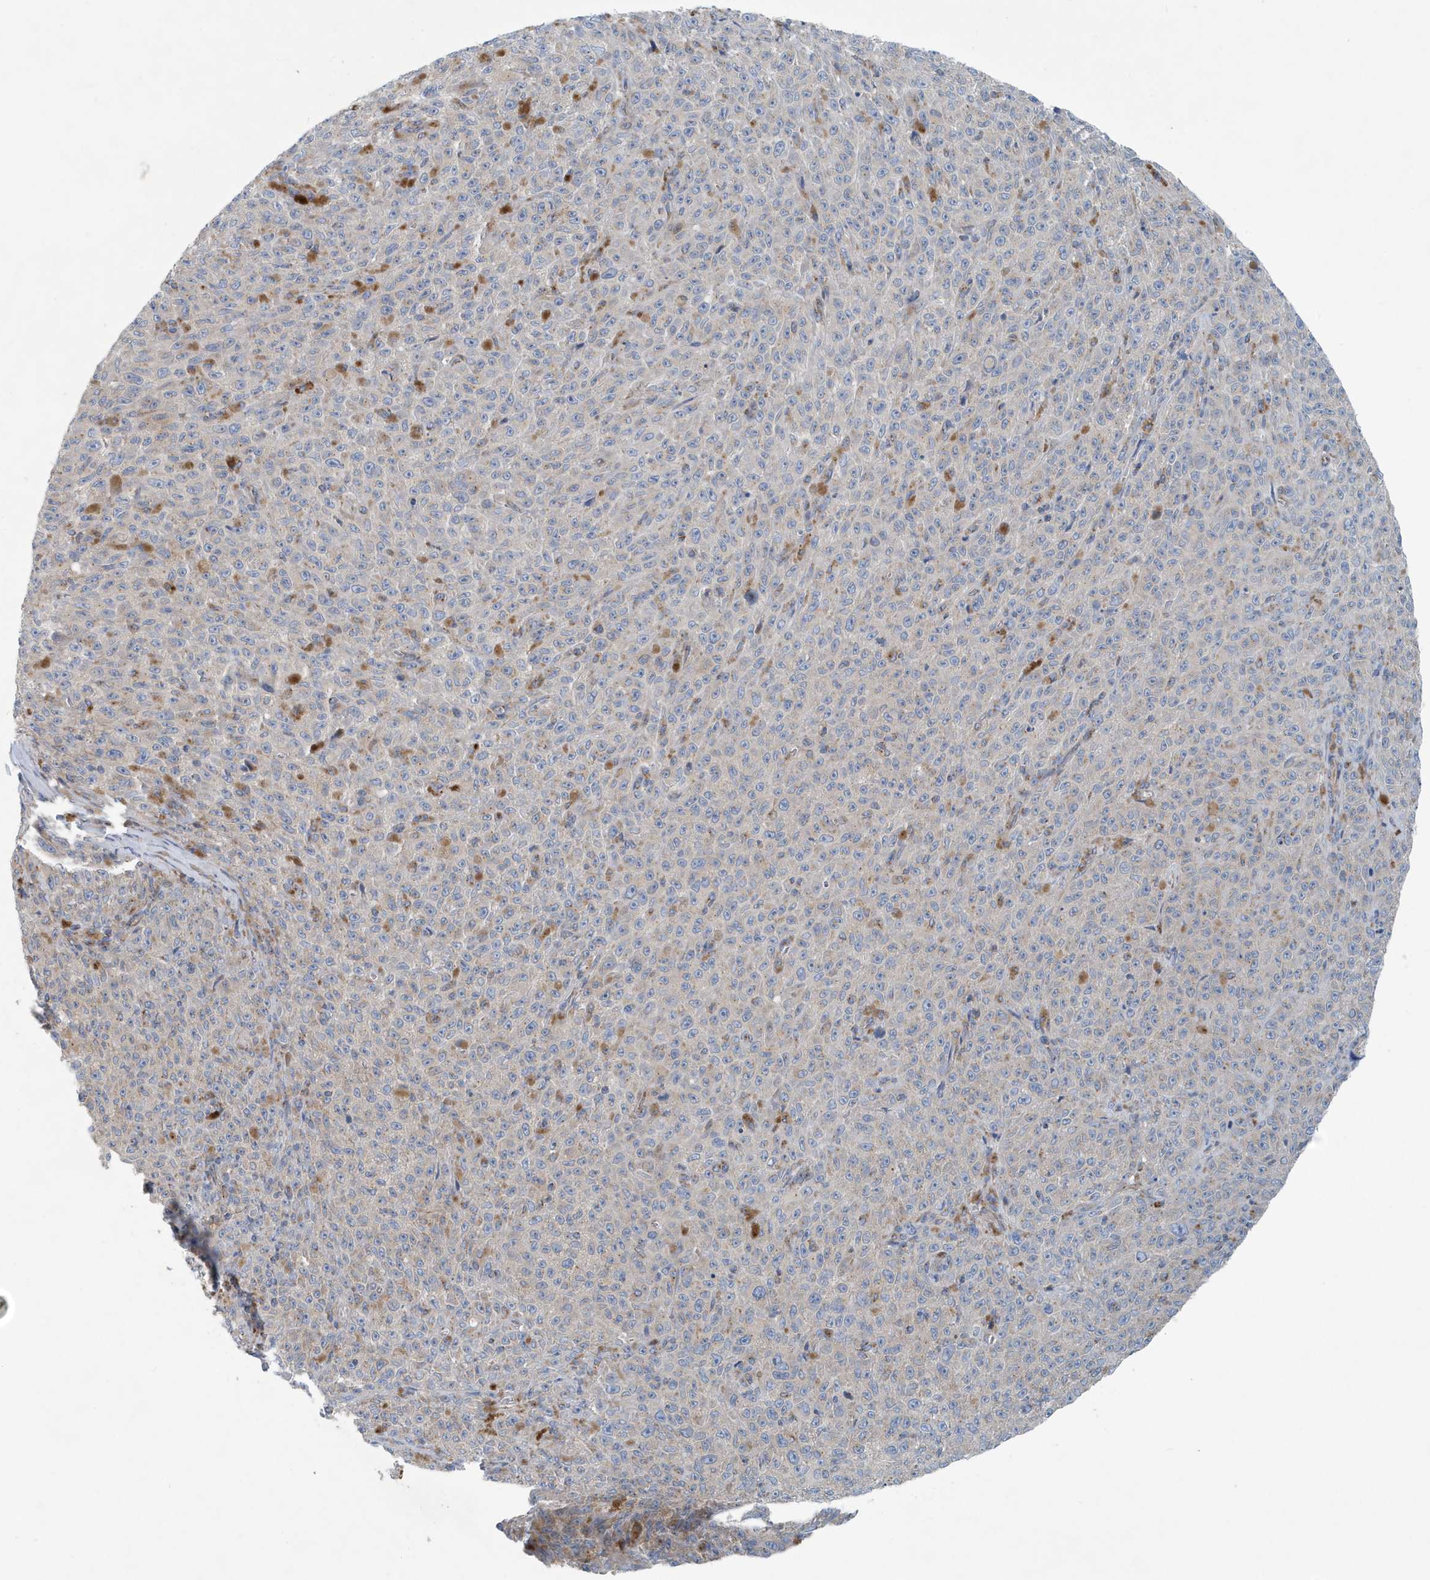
{"staining": {"intensity": "negative", "quantity": "none", "location": "none"}, "tissue": "melanoma", "cell_type": "Tumor cells", "image_type": "cancer", "snomed": [{"axis": "morphology", "description": "Malignant melanoma, NOS"}, {"axis": "topography", "description": "Skin"}], "caption": "This is an immunohistochemistry (IHC) image of human melanoma. There is no positivity in tumor cells.", "gene": "PPM1M", "patient": {"sex": "female", "age": 82}}